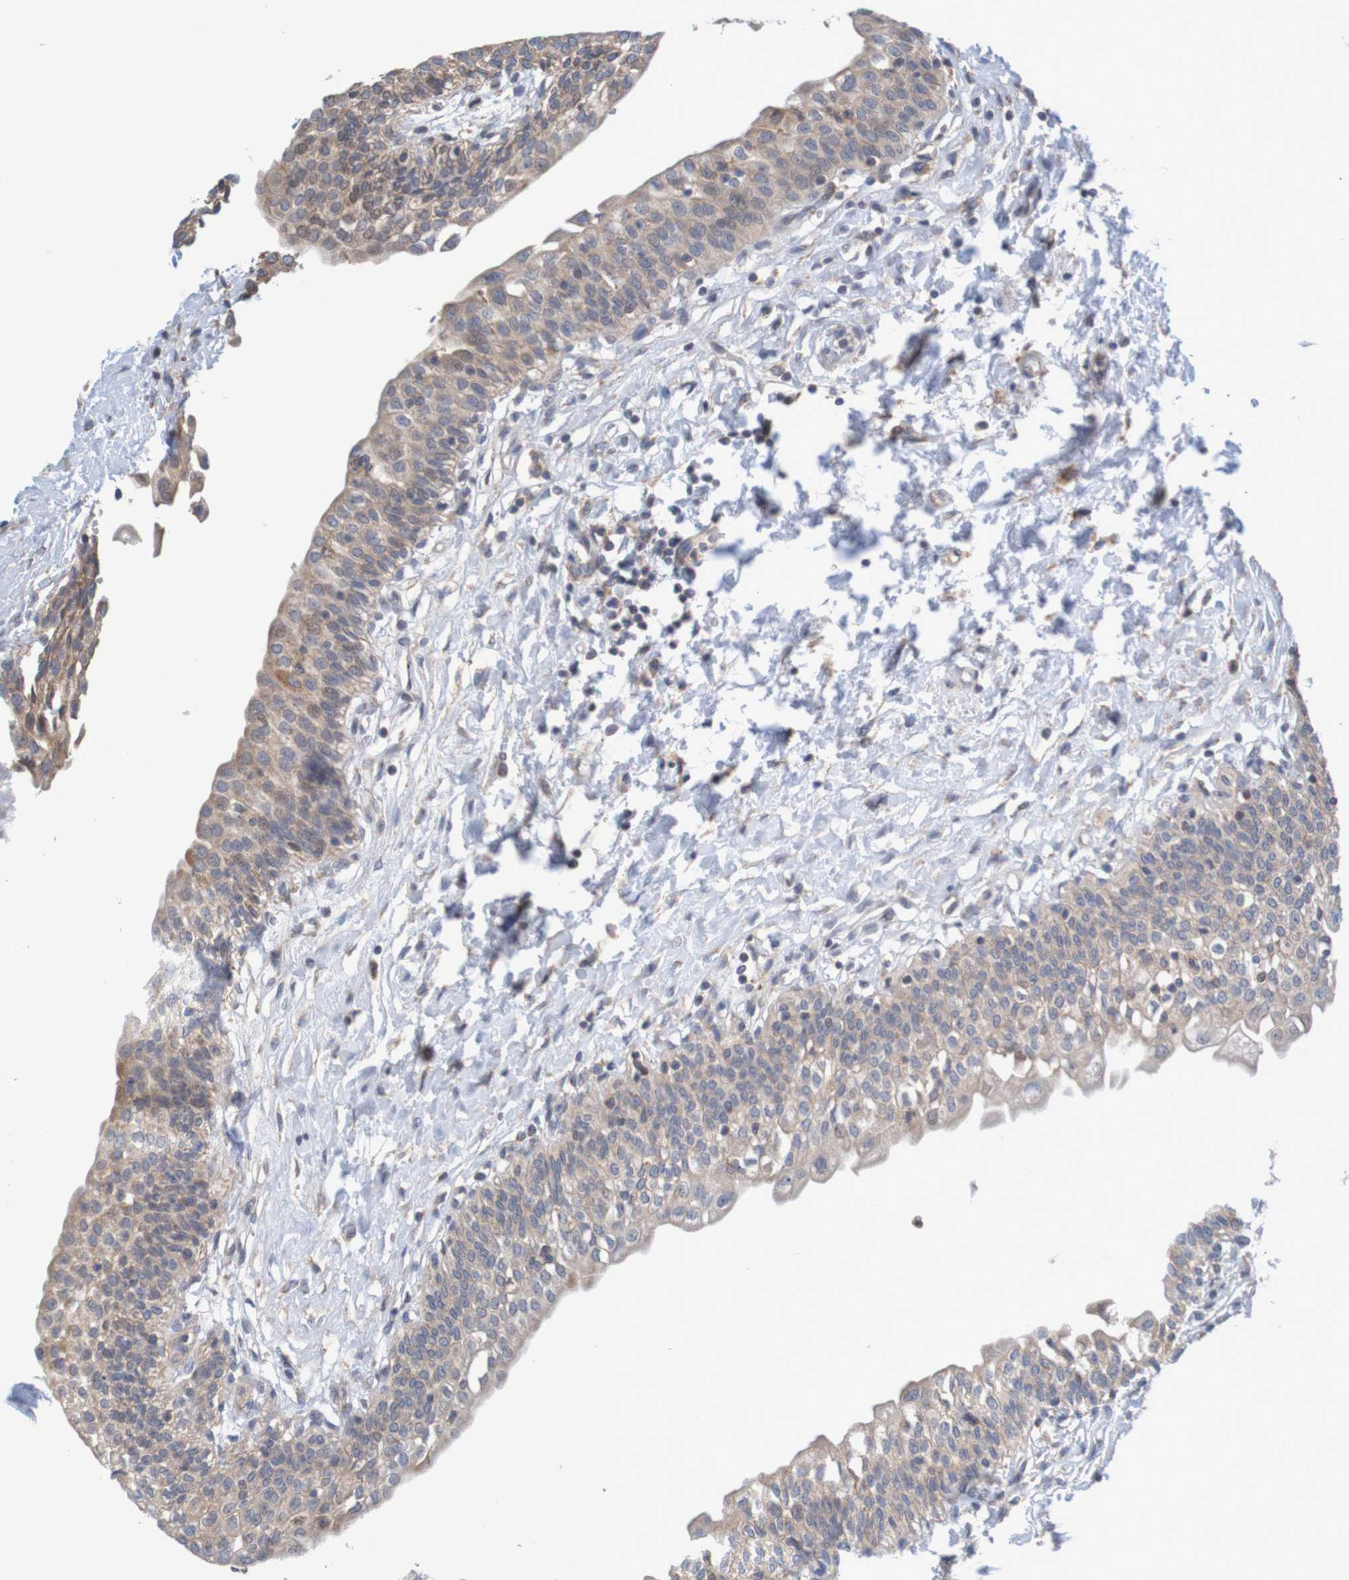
{"staining": {"intensity": "moderate", "quantity": ">75%", "location": "cytoplasmic/membranous,nuclear"}, "tissue": "urinary bladder", "cell_type": "Urothelial cells", "image_type": "normal", "snomed": [{"axis": "morphology", "description": "Normal tissue, NOS"}, {"axis": "topography", "description": "Urinary bladder"}], "caption": "A histopathology image of urinary bladder stained for a protein displays moderate cytoplasmic/membranous,nuclear brown staining in urothelial cells. (brown staining indicates protein expression, while blue staining denotes nuclei).", "gene": "CLDN18", "patient": {"sex": "male", "age": 55}}